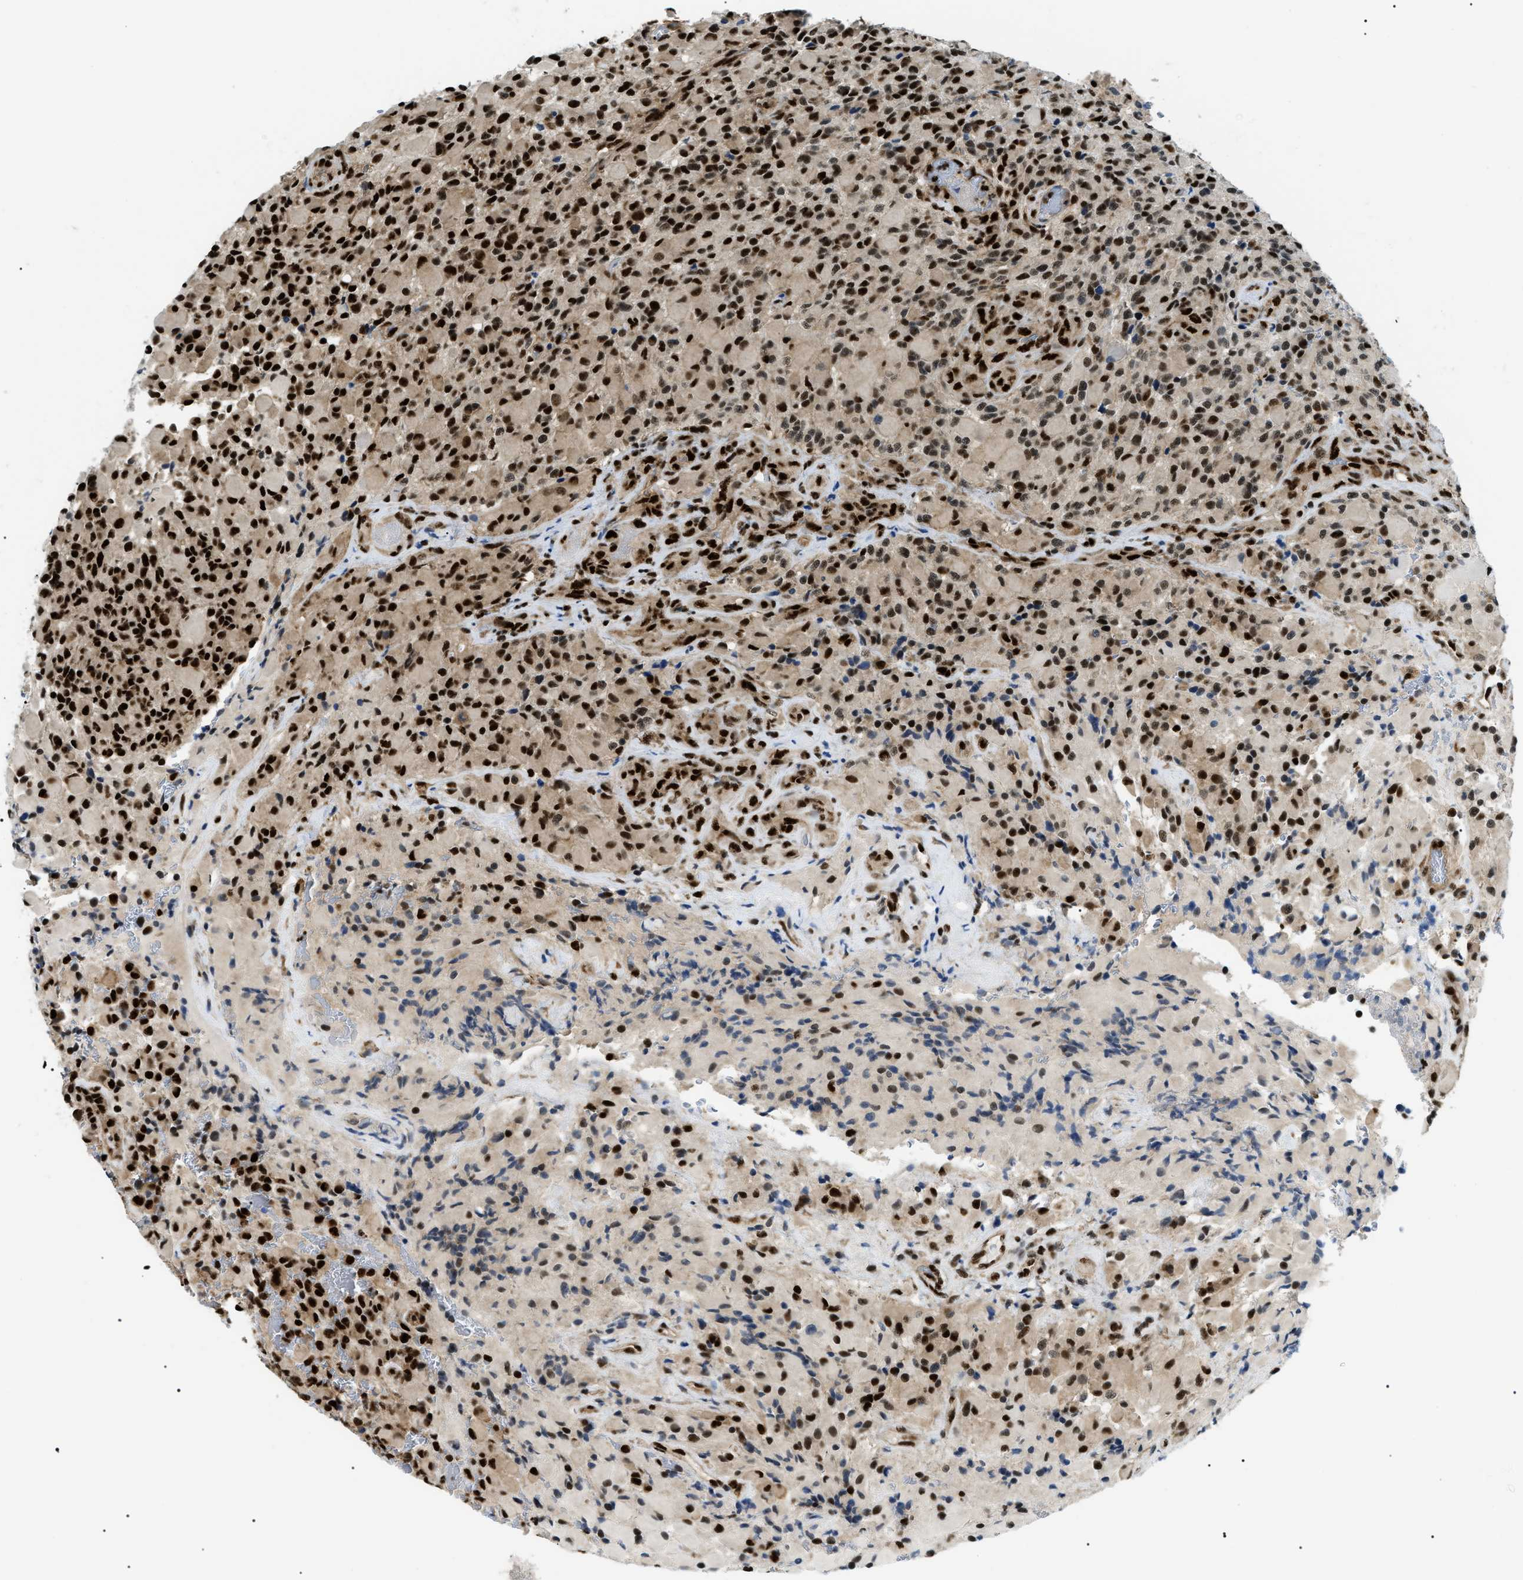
{"staining": {"intensity": "strong", "quantity": ">75%", "location": "nuclear"}, "tissue": "glioma", "cell_type": "Tumor cells", "image_type": "cancer", "snomed": [{"axis": "morphology", "description": "Glioma, malignant, High grade"}, {"axis": "topography", "description": "Brain"}], "caption": "Immunohistochemical staining of human malignant glioma (high-grade) reveals high levels of strong nuclear positivity in about >75% of tumor cells. The staining is performed using DAB brown chromogen to label protein expression. The nuclei are counter-stained blue using hematoxylin.", "gene": "CWC25", "patient": {"sex": "male", "age": 71}}